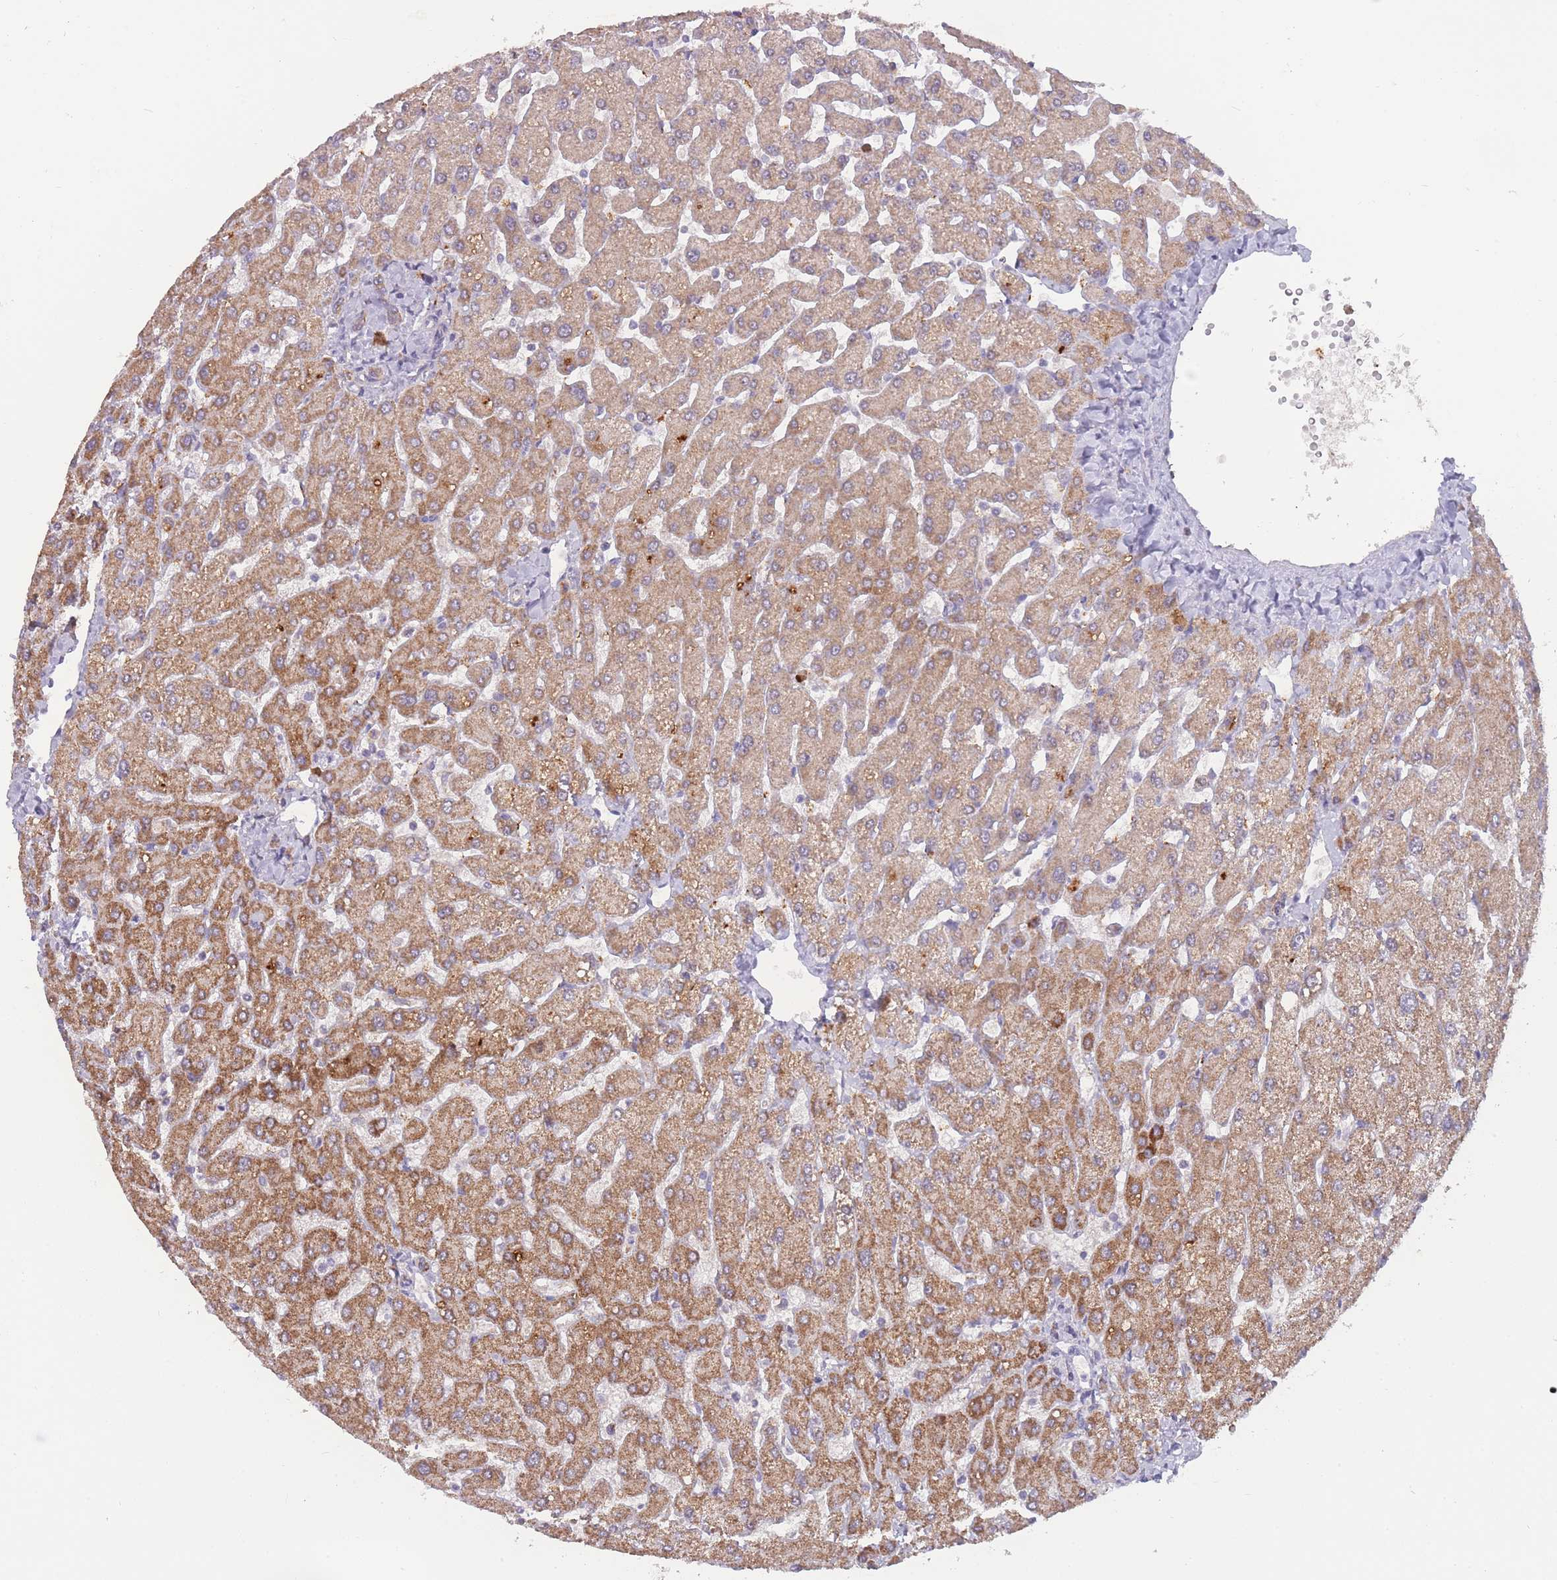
{"staining": {"intensity": "negative", "quantity": "none", "location": "none"}, "tissue": "liver", "cell_type": "Cholangiocytes", "image_type": "normal", "snomed": [{"axis": "morphology", "description": "Normal tissue, NOS"}, {"axis": "topography", "description": "Liver"}], "caption": "Photomicrograph shows no significant protein expression in cholangiocytes of normal liver. (DAB (3,3'-diaminobenzidine) immunohistochemistry (IHC) visualized using brightfield microscopy, high magnification).", "gene": "MCIDAS", "patient": {"sex": "male", "age": 55}}